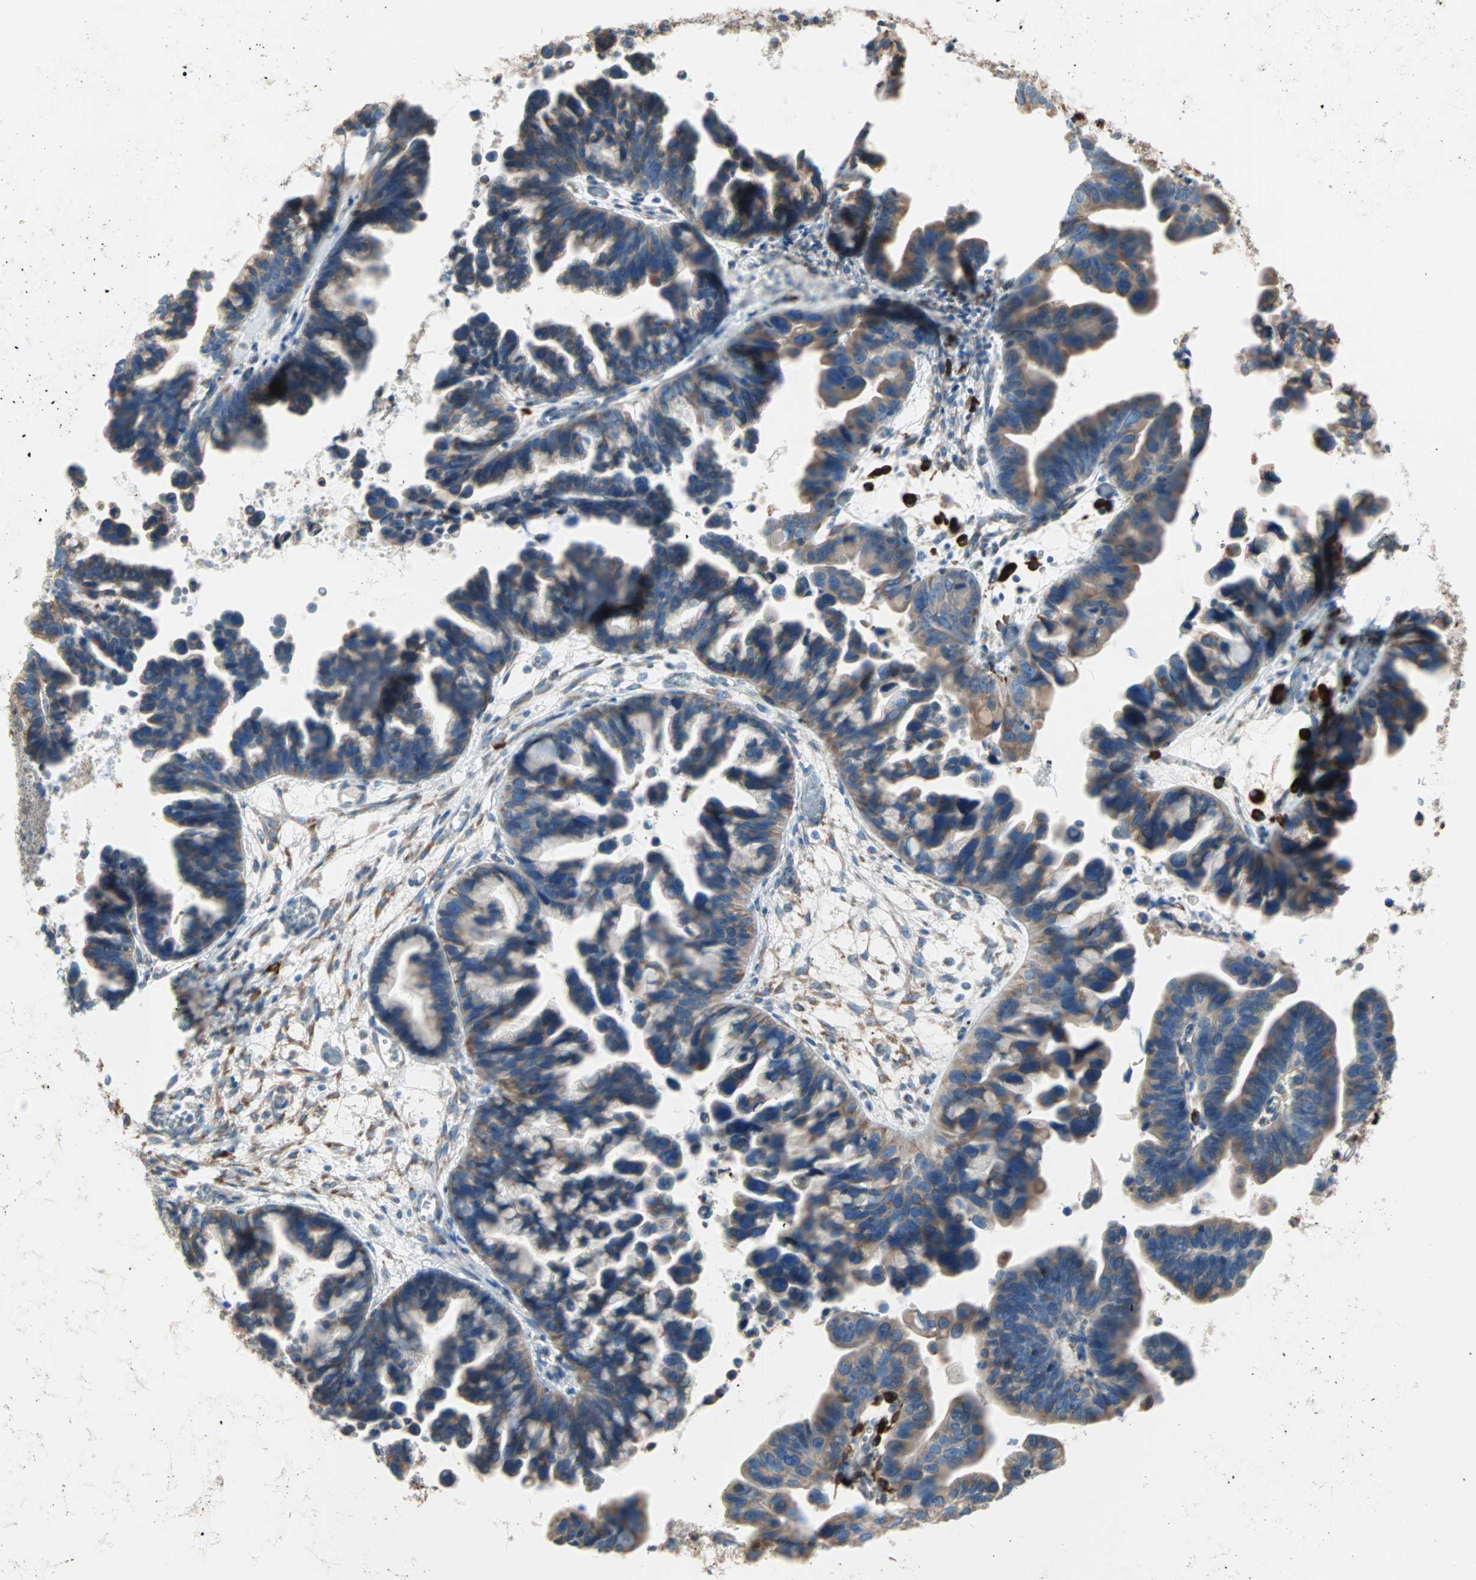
{"staining": {"intensity": "moderate", "quantity": ">75%", "location": "cytoplasmic/membranous"}, "tissue": "ovarian cancer", "cell_type": "Tumor cells", "image_type": "cancer", "snomed": [{"axis": "morphology", "description": "Cystadenocarcinoma, serous, NOS"}, {"axis": "topography", "description": "Ovary"}], "caption": "Ovarian cancer tissue reveals moderate cytoplasmic/membranous staining in about >75% of tumor cells (IHC, brightfield microscopy, high magnification).", "gene": "PLCXD1", "patient": {"sex": "female", "age": 56}}